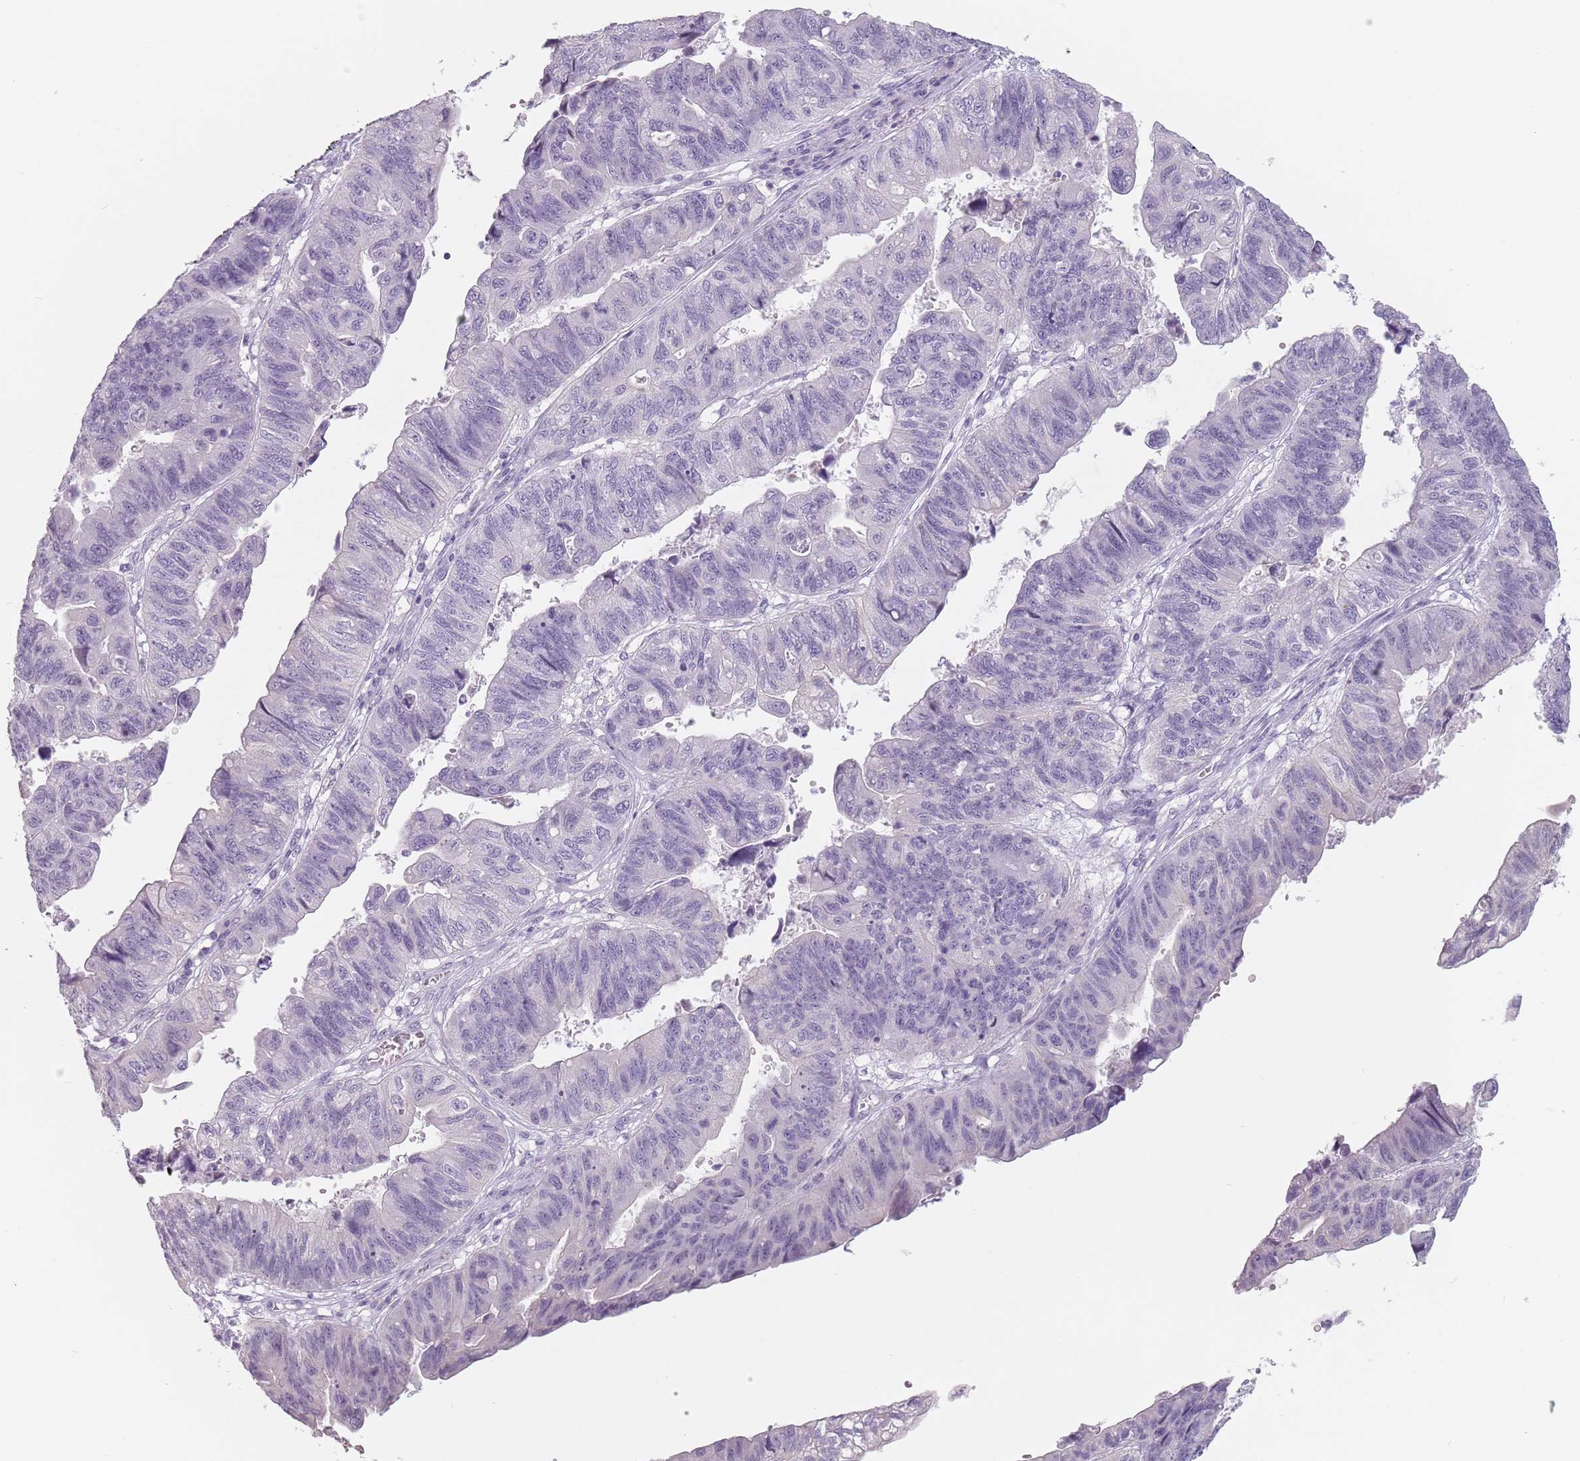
{"staining": {"intensity": "negative", "quantity": "none", "location": "none"}, "tissue": "stomach cancer", "cell_type": "Tumor cells", "image_type": "cancer", "snomed": [{"axis": "morphology", "description": "Adenocarcinoma, NOS"}, {"axis": "topography", "description": "Stomach"}], "caption": "Tumor cells show no significant protein positivity in adenocarcinoma (stomach).", "gene": "CEP19", "patient": {"sex": "male", "age": 59}}